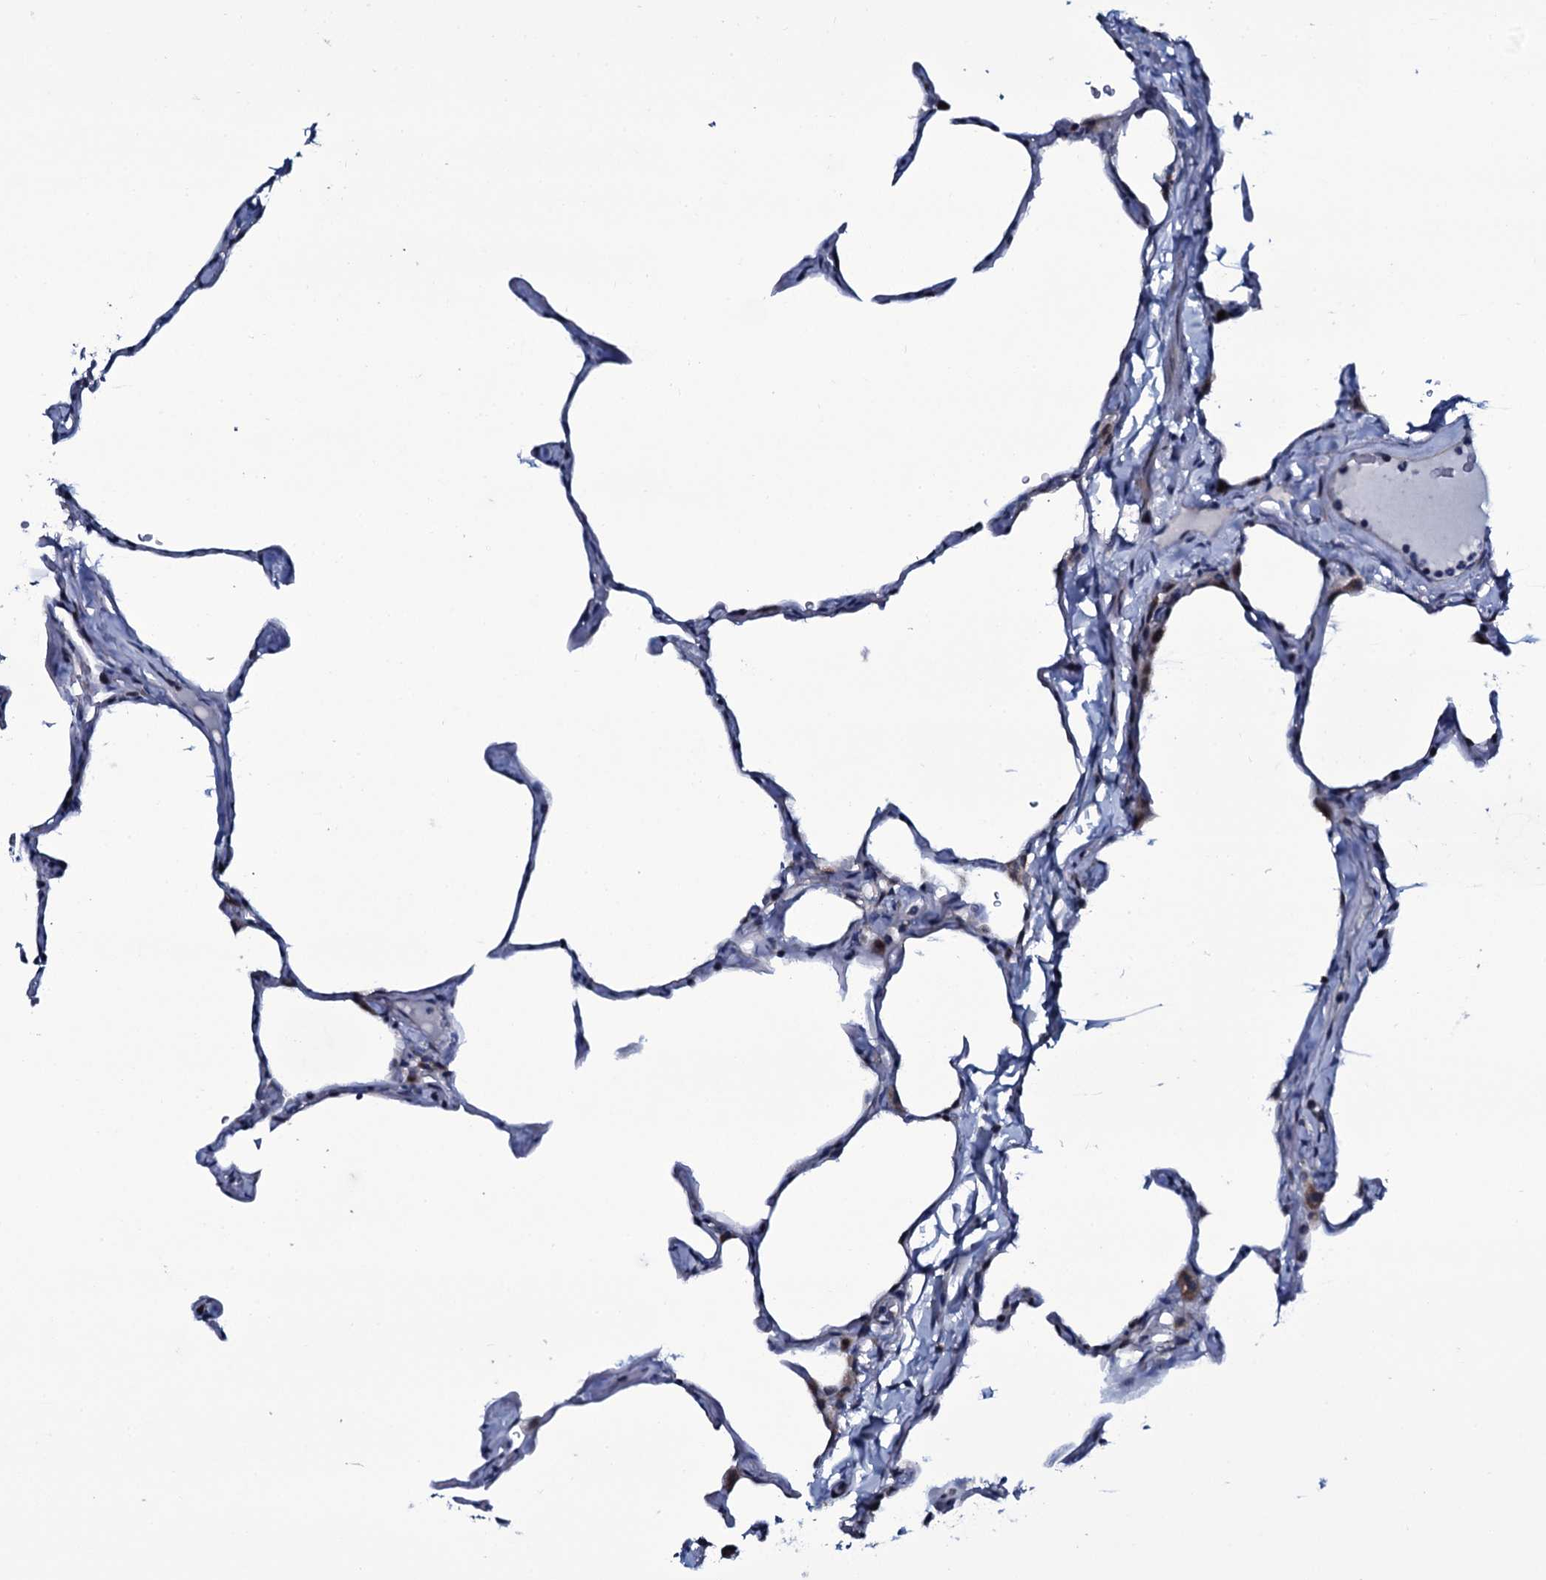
{"staining": {"intensity": "moderate", "quantity": "<25%", "location": "cytoplasmic/membranous"}, "tissue": "lung", "cell_type": "Alveolar cells", "image_type": "normal", "snomed": [{"axis": "morphology", "description": "Normal tissue, NOS"}, {"axis": "topography", "description": "Lung"}], "caption": "Alveolar cells show low levels of moderate cytoplasmic/membranous expression in approximately <25% of cells in unremarkable human lung.", "gene": "WIPF3", "patient": {"sex": "male", "age": 65}}